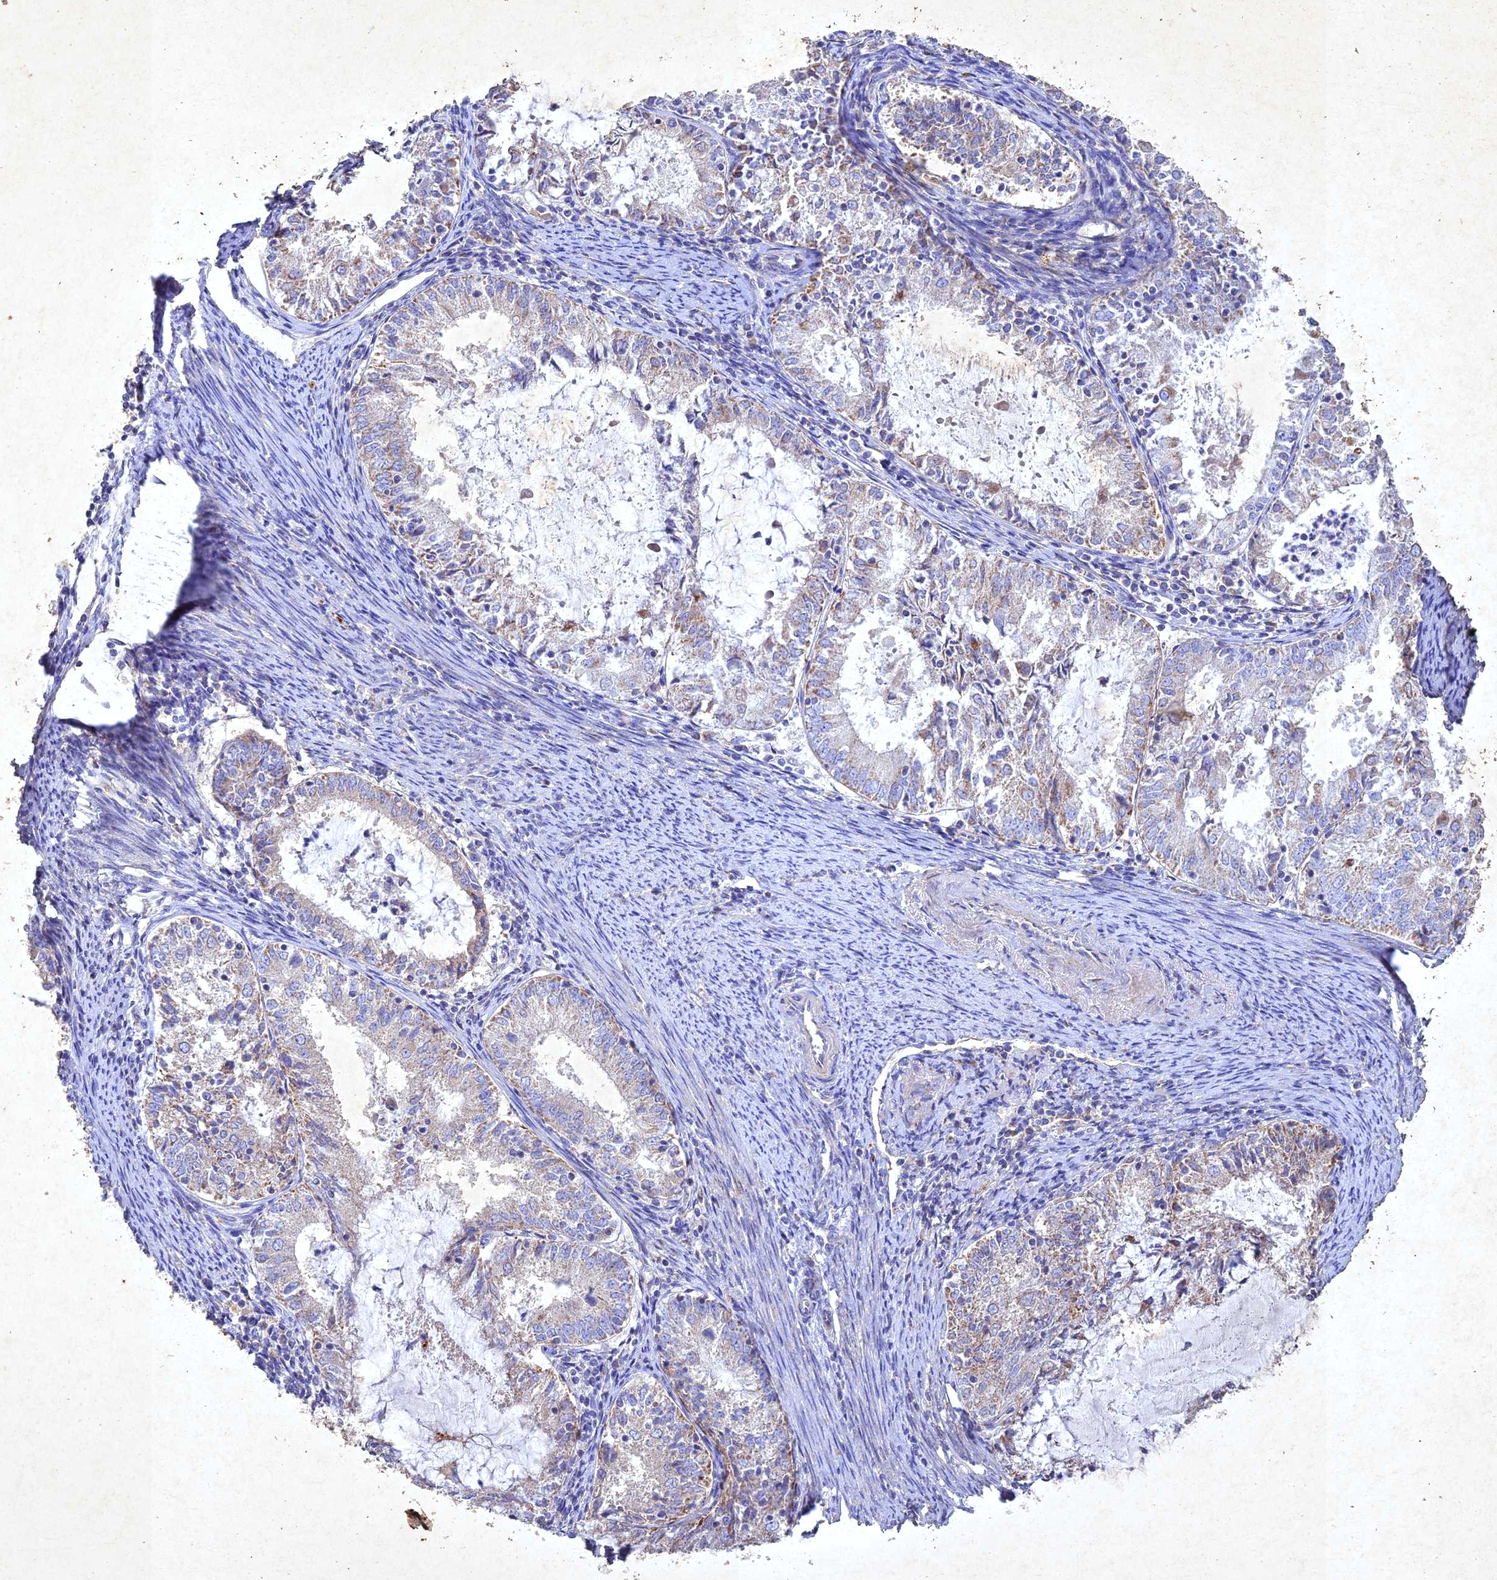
{"staining": {"intensity": "moderate", "quantity": "<25%", "location": "cytoplasmic/membranous"}, "tissue": "endometrial cancer", "cell_type": "Tumor cells", "image_type": "cancer", "snomed": [{"axis": "morphology", "description": "Adenocarcinoma, NOS"}, {"axis": "topography", "description": "Endometrium"}], "caption": "Tumor cells exhibit low levels of moderate cytoplasmic/membranous staining in approximately <25% of cells in endometrial adenocarcinoma.", "gene": "NDUFV1", "patient": {"sex": "female", "age": 57}}